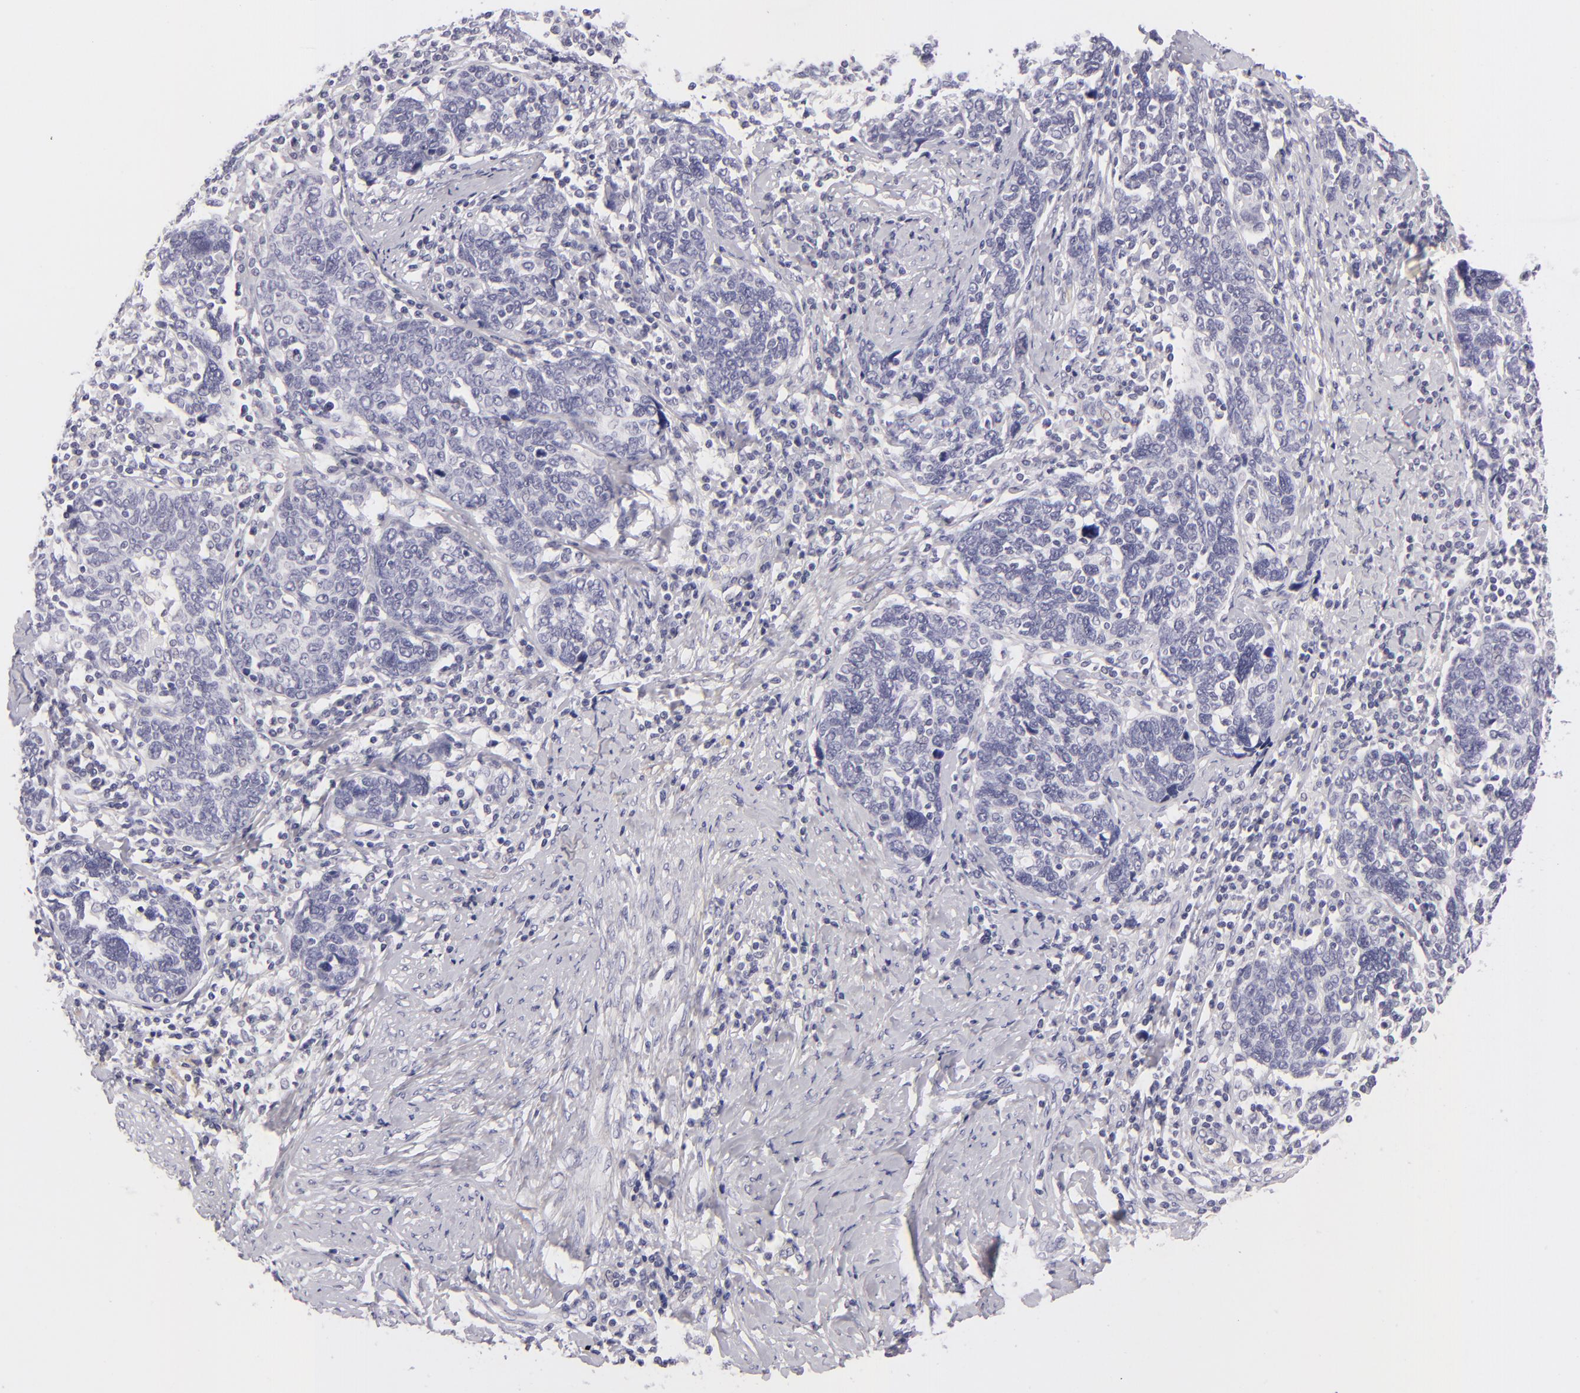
{"staining": {"intensity": "negative", "quantity": "none", "location": "none"}, "tissue": "cervical cancer", "cell_type": "Tumor cells", "image_type": "cancer", "snomed": [{"axis": "morphology", "description": "Squamous cell carcinoma, NOS"}, {"axis": "topography", "description": "Cervix"}], "caption": "A high-resolution histopathology image shows immunohistochemistry staining of cervical squamous cell carcinoma, which reveals no significant positivity in tumor cells.", "gene": "TNNC1", "patient": {"sex": "female", "age": 41}}